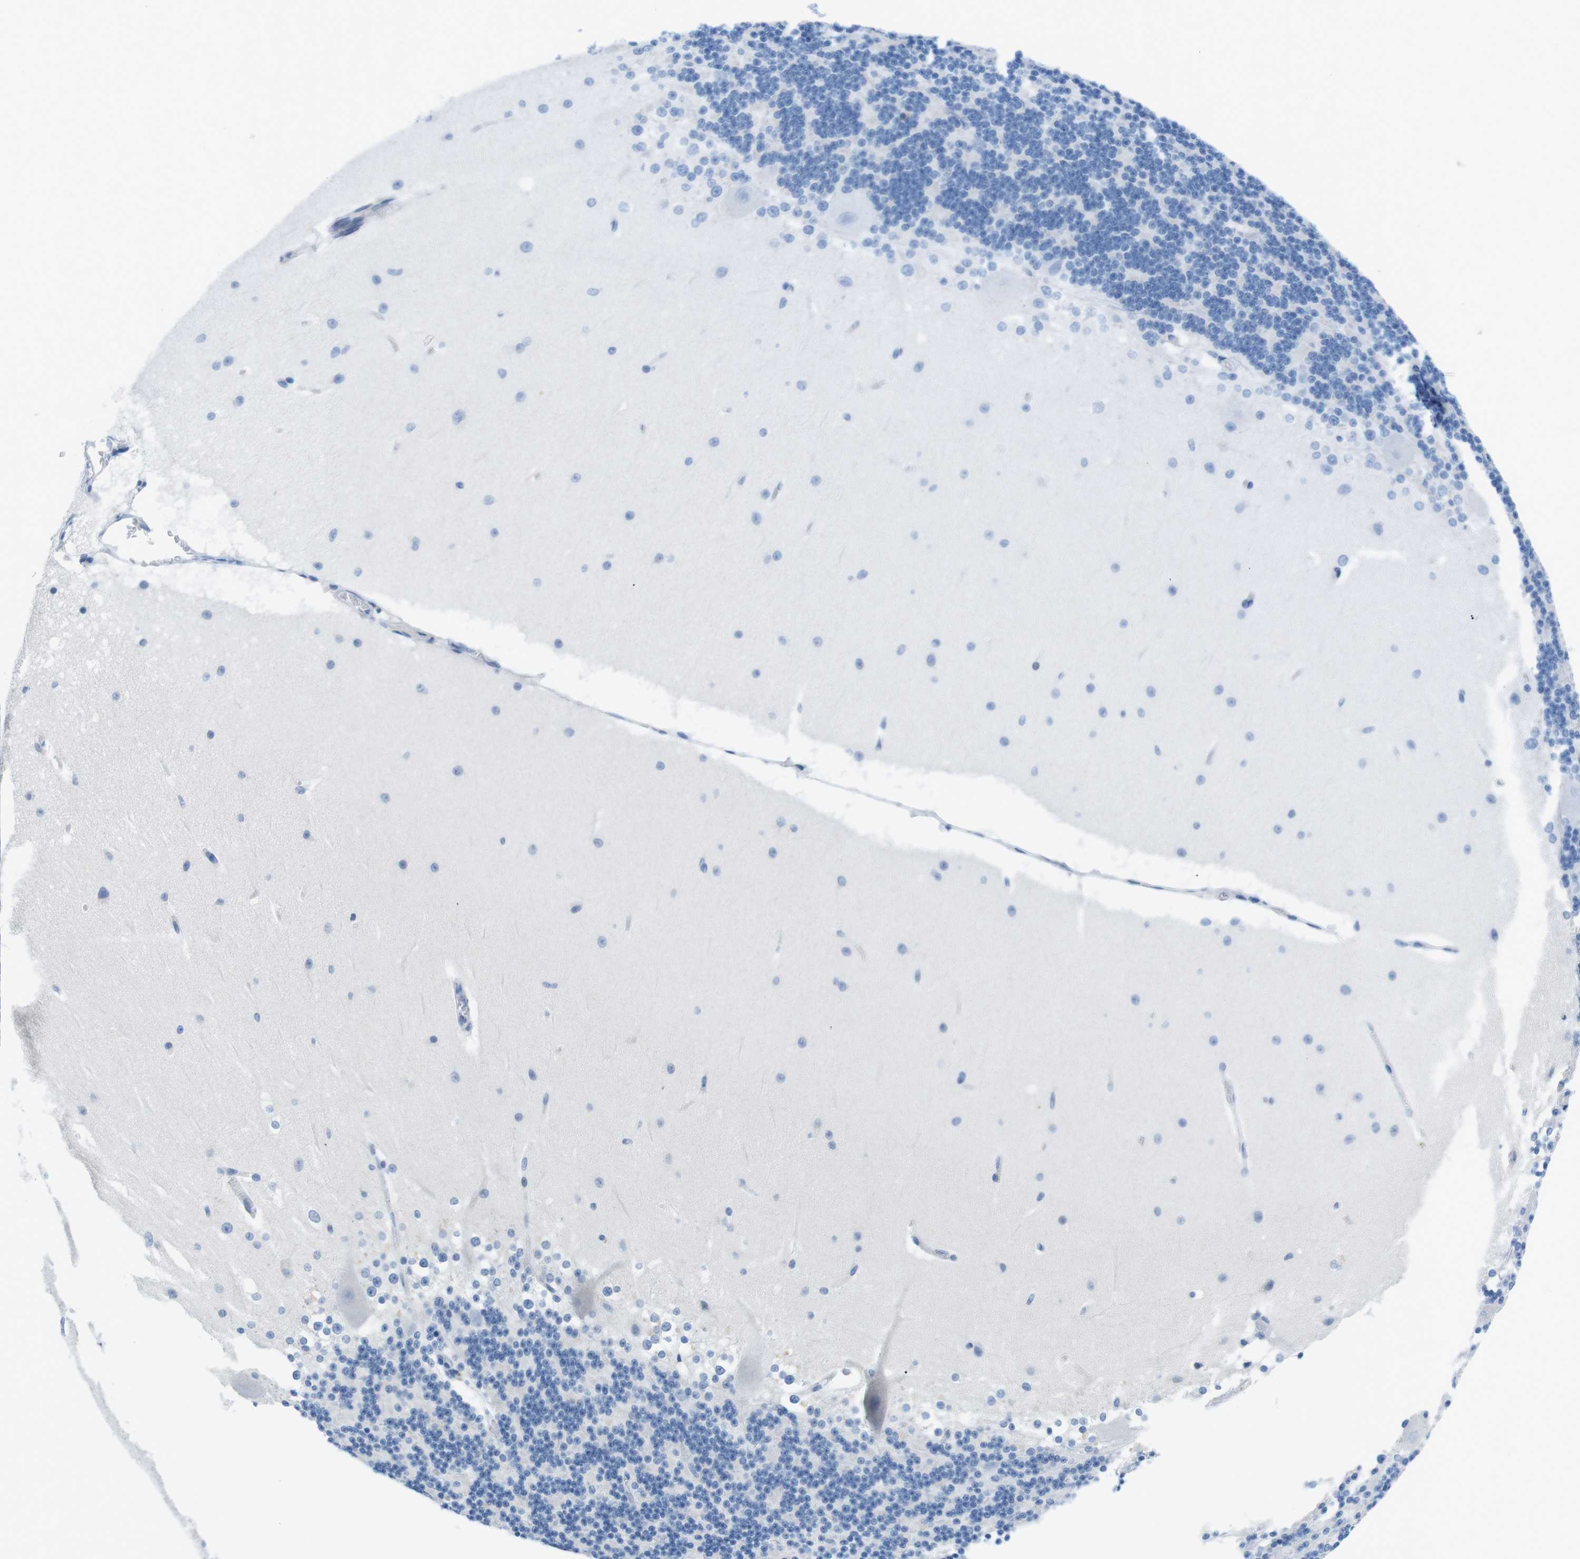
{"staining": {"intensity": "negative", "quantity": "none", "location": "none"}, "tissue": "cerebellum", "cell_type": "Cells in granular layer", "image_type": "normal", "snomed": [{"axis": "morphology", "description": "Normal tissue, NOS"}, {"axis": "topography", "description": "Cerebellum"}], "caption": "The image demonstrates no significant staining in cells in granular layer of cerebellum. Nuclei are stained in blue.", "gene": "TNFRSF4", "patient": {"sex": "female", "age": 19}}